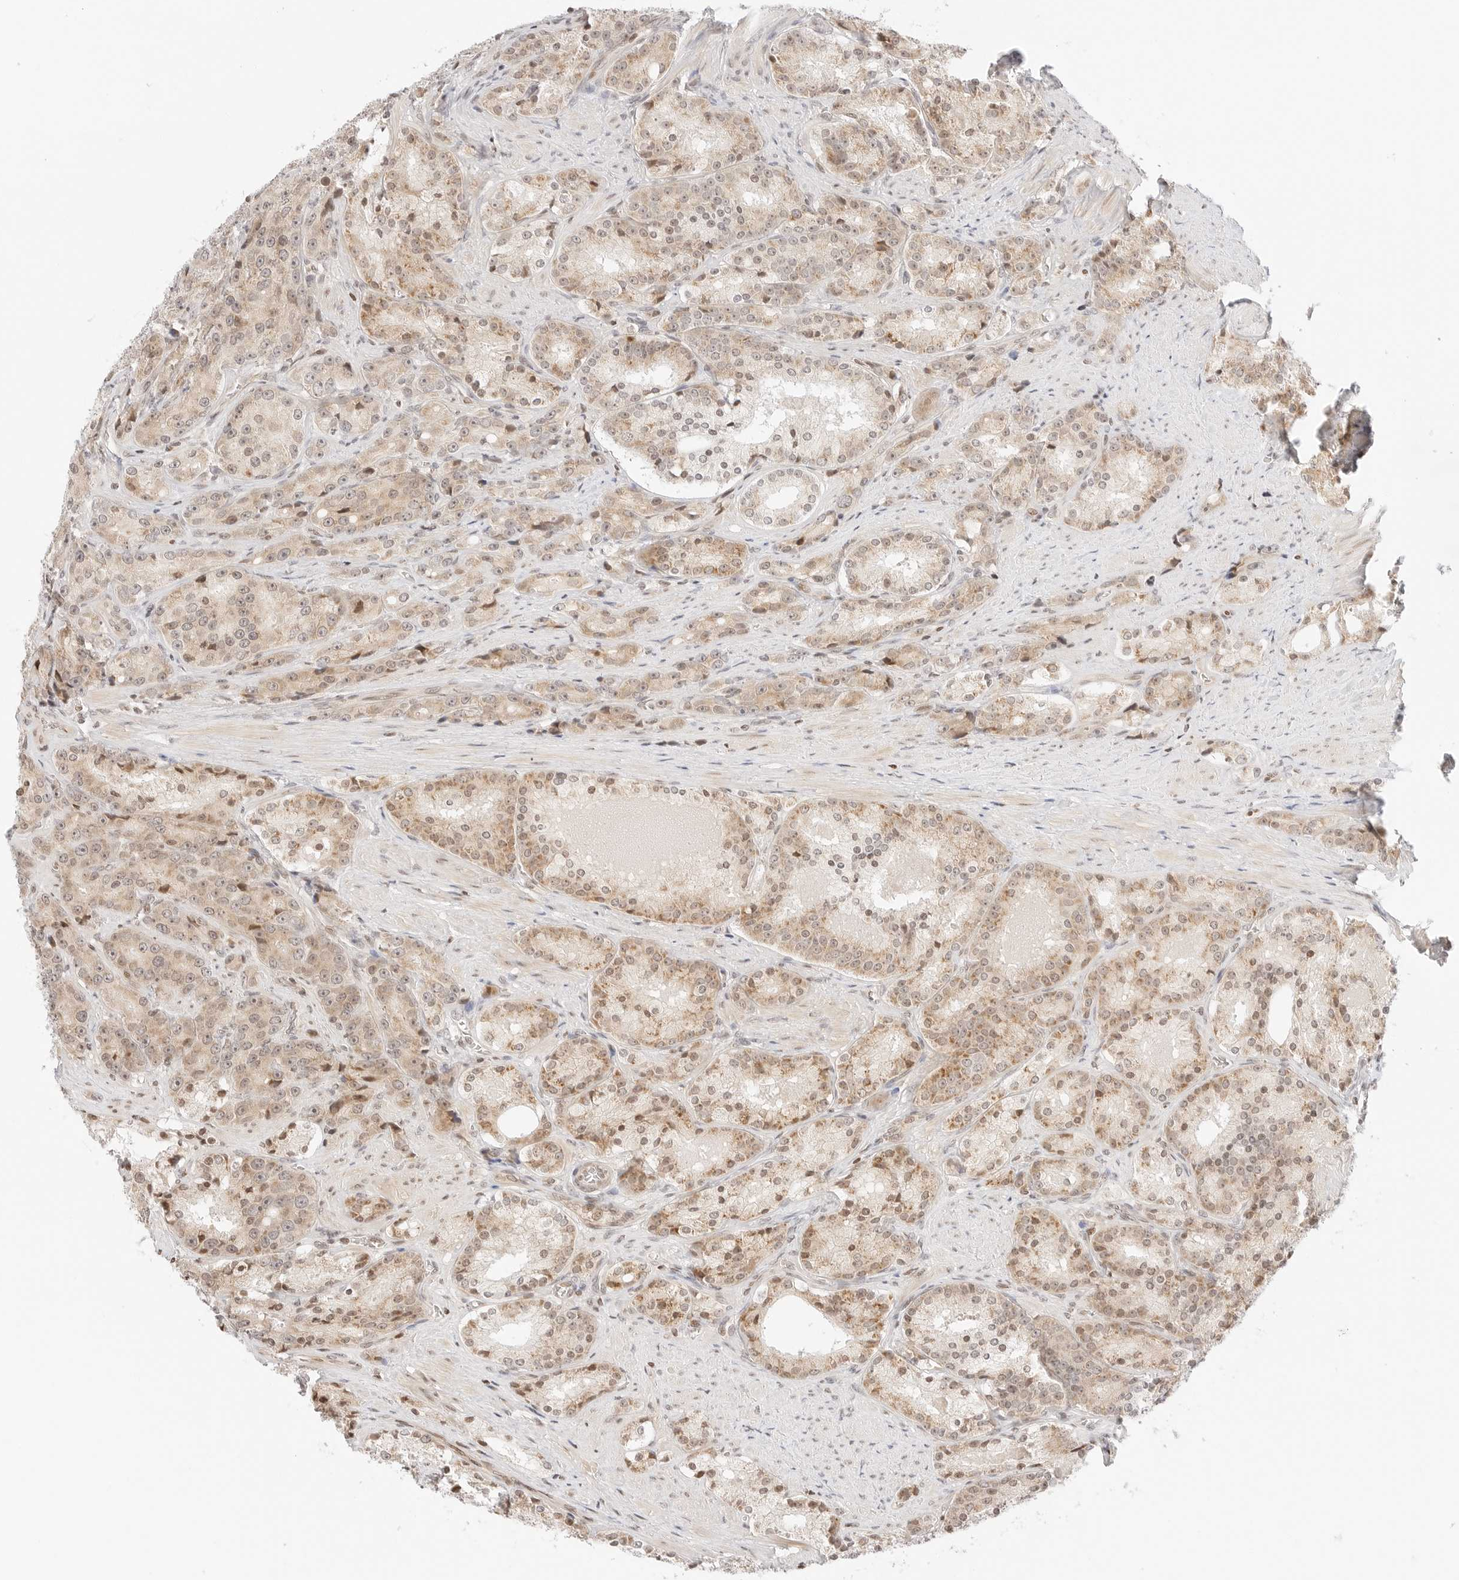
{"staining": {"intensity": "moderate", "quantity": ">75%", "location": "cytoplasmic/membranous,nuclear"}, "tissue": "prostate cancer", "cell_type": "Tumor cells", "image_type": "cancer", "snomed": [{"axis": "morphology", "description": "Adenocarcinoma, High grade"}, {"axis": "topography", "description": "Prostate"}], "caption": "There is medium levels of moderate cytoplasmic/membranous and nuclear expression in tumor cells of prostate cancer (high-grade adenocarcinoma), as demonstrated by immunohistochemical staining (brown color).", "gene": "RPS6KL1", "patient": {"sex": "male", "age": 60}}